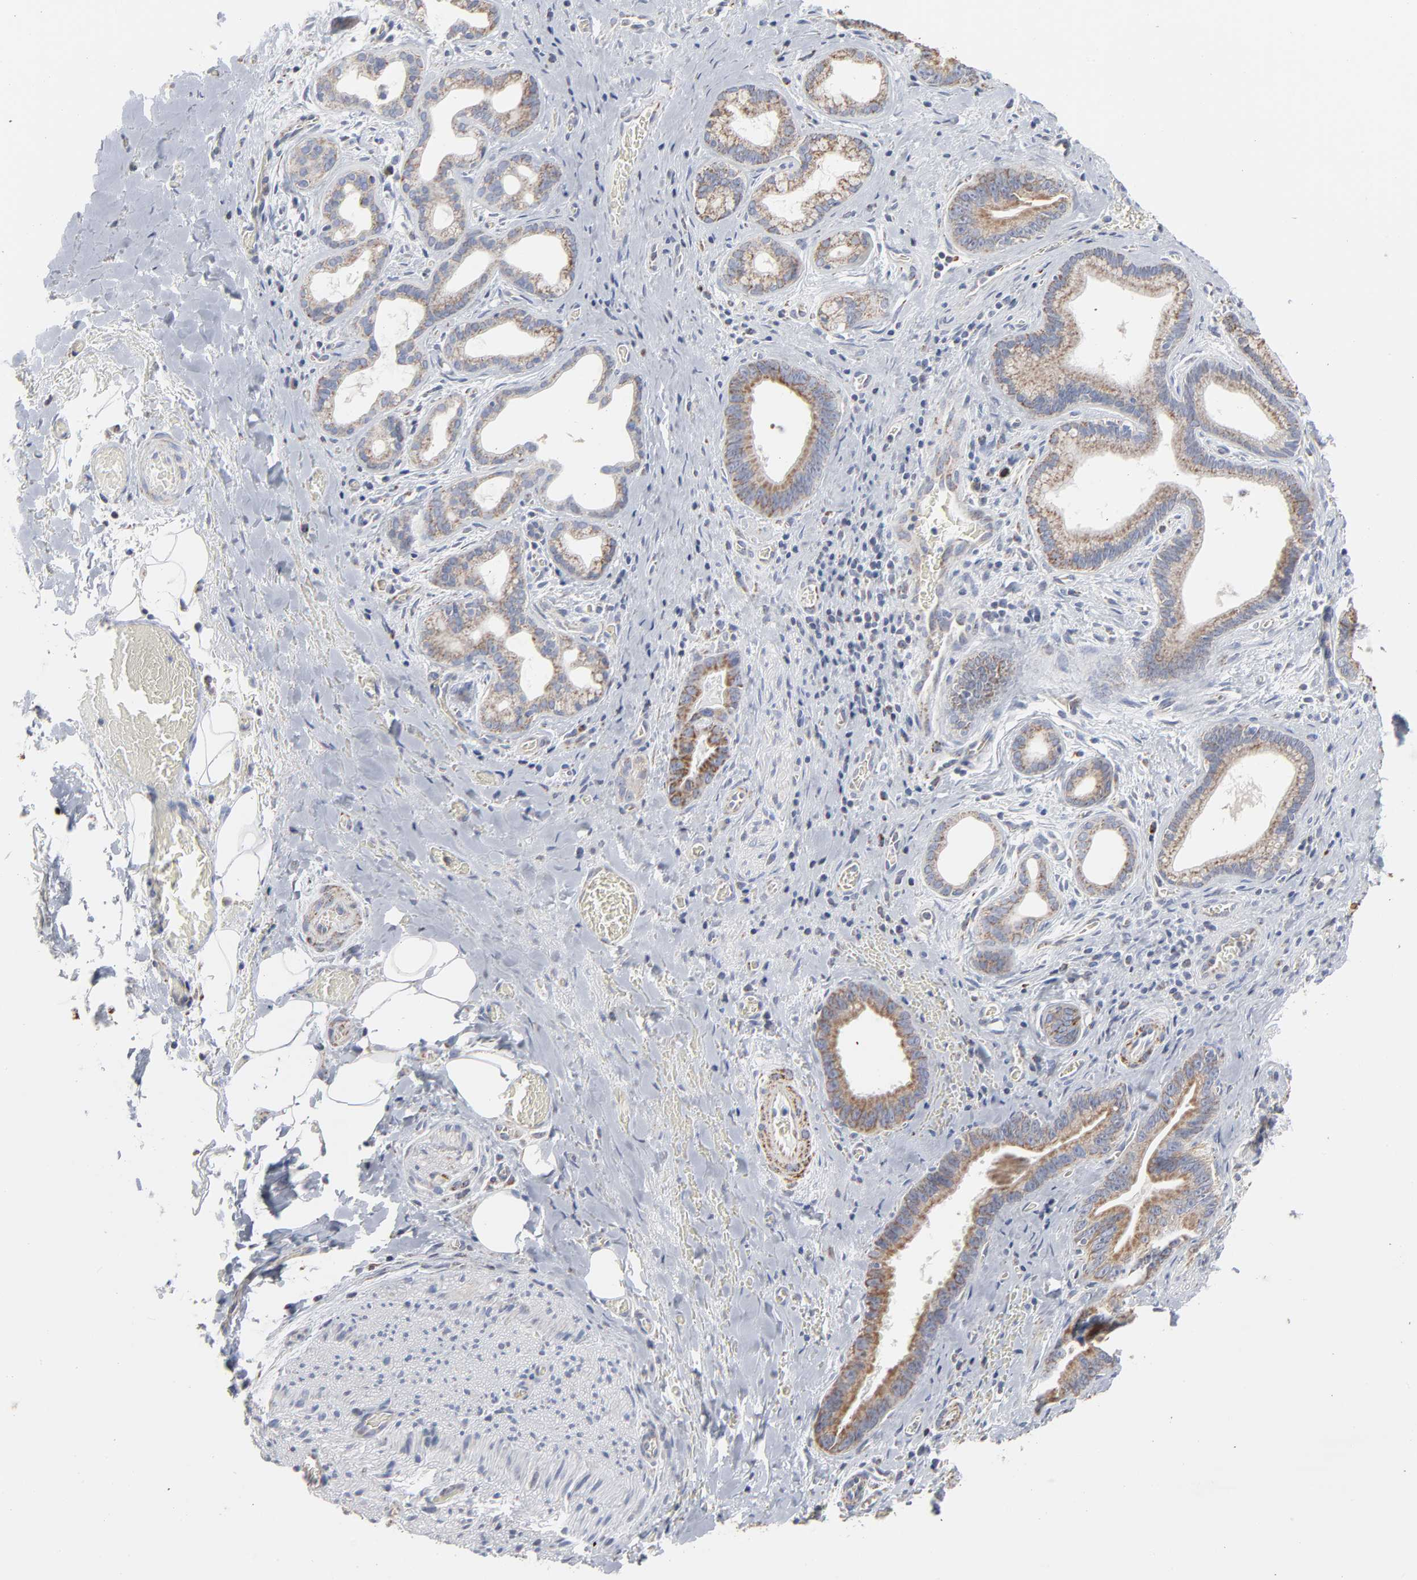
{"staining": {"intensity": "strong", "quantity": ">75%", "location": "cytoplasmic/membranous"}, "tissue": "liver cancer", "cell_type": "Tumor cells", "image_type": "cancer", "snomed": [{"axis": "morphology", "description": "Cholangiocarcinoma"}, {"axis": "topography", "description": "Liver"}], "caption": "Liver cancer stained for a protein displays strong cytoplasmic/membranous positivity in tumor cells. (brown staining indicates protein expression, while blue staining denotes nuclei).", "gene": "UQCRC1", "patient": {"sex": "female", "age": 55}}